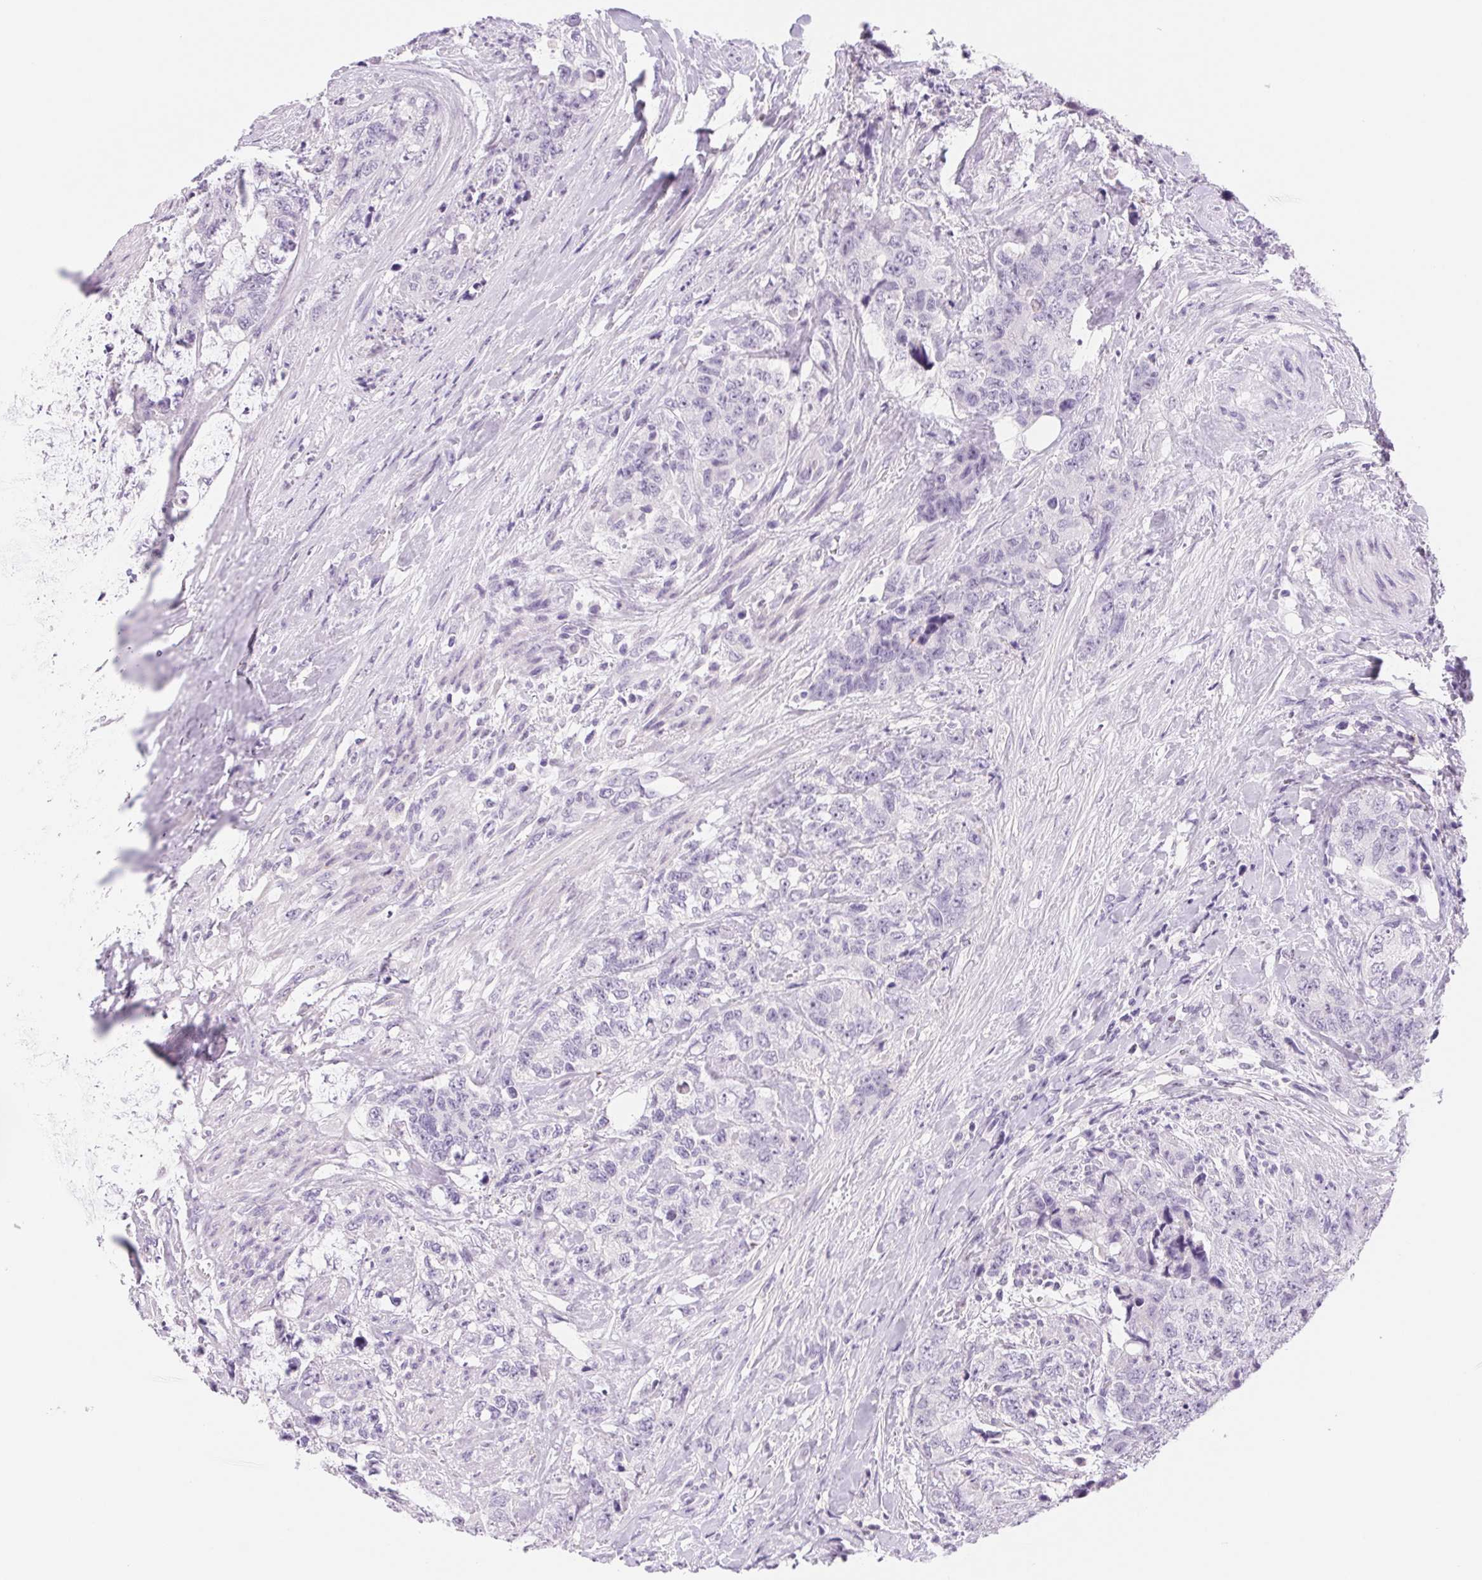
{"staining": {"intensity": "negative", "quantity": "none", "location": "none"}, "tissue": "urothelial cancer", "cell_type": "Tumor cells", "image_type": "cancer", "snomed": [{"axis": "morphology", "description": "Urothelial carcinoma, High grade"}, {"axis": "topography", "description": "Urinary bladder"}], "caption": "Tumor cells are negative for brown protein staining in urothelial carcinoma (high-grade).", "gene": "ASGR2", "patient": {"sex": "female", "age": 78}}